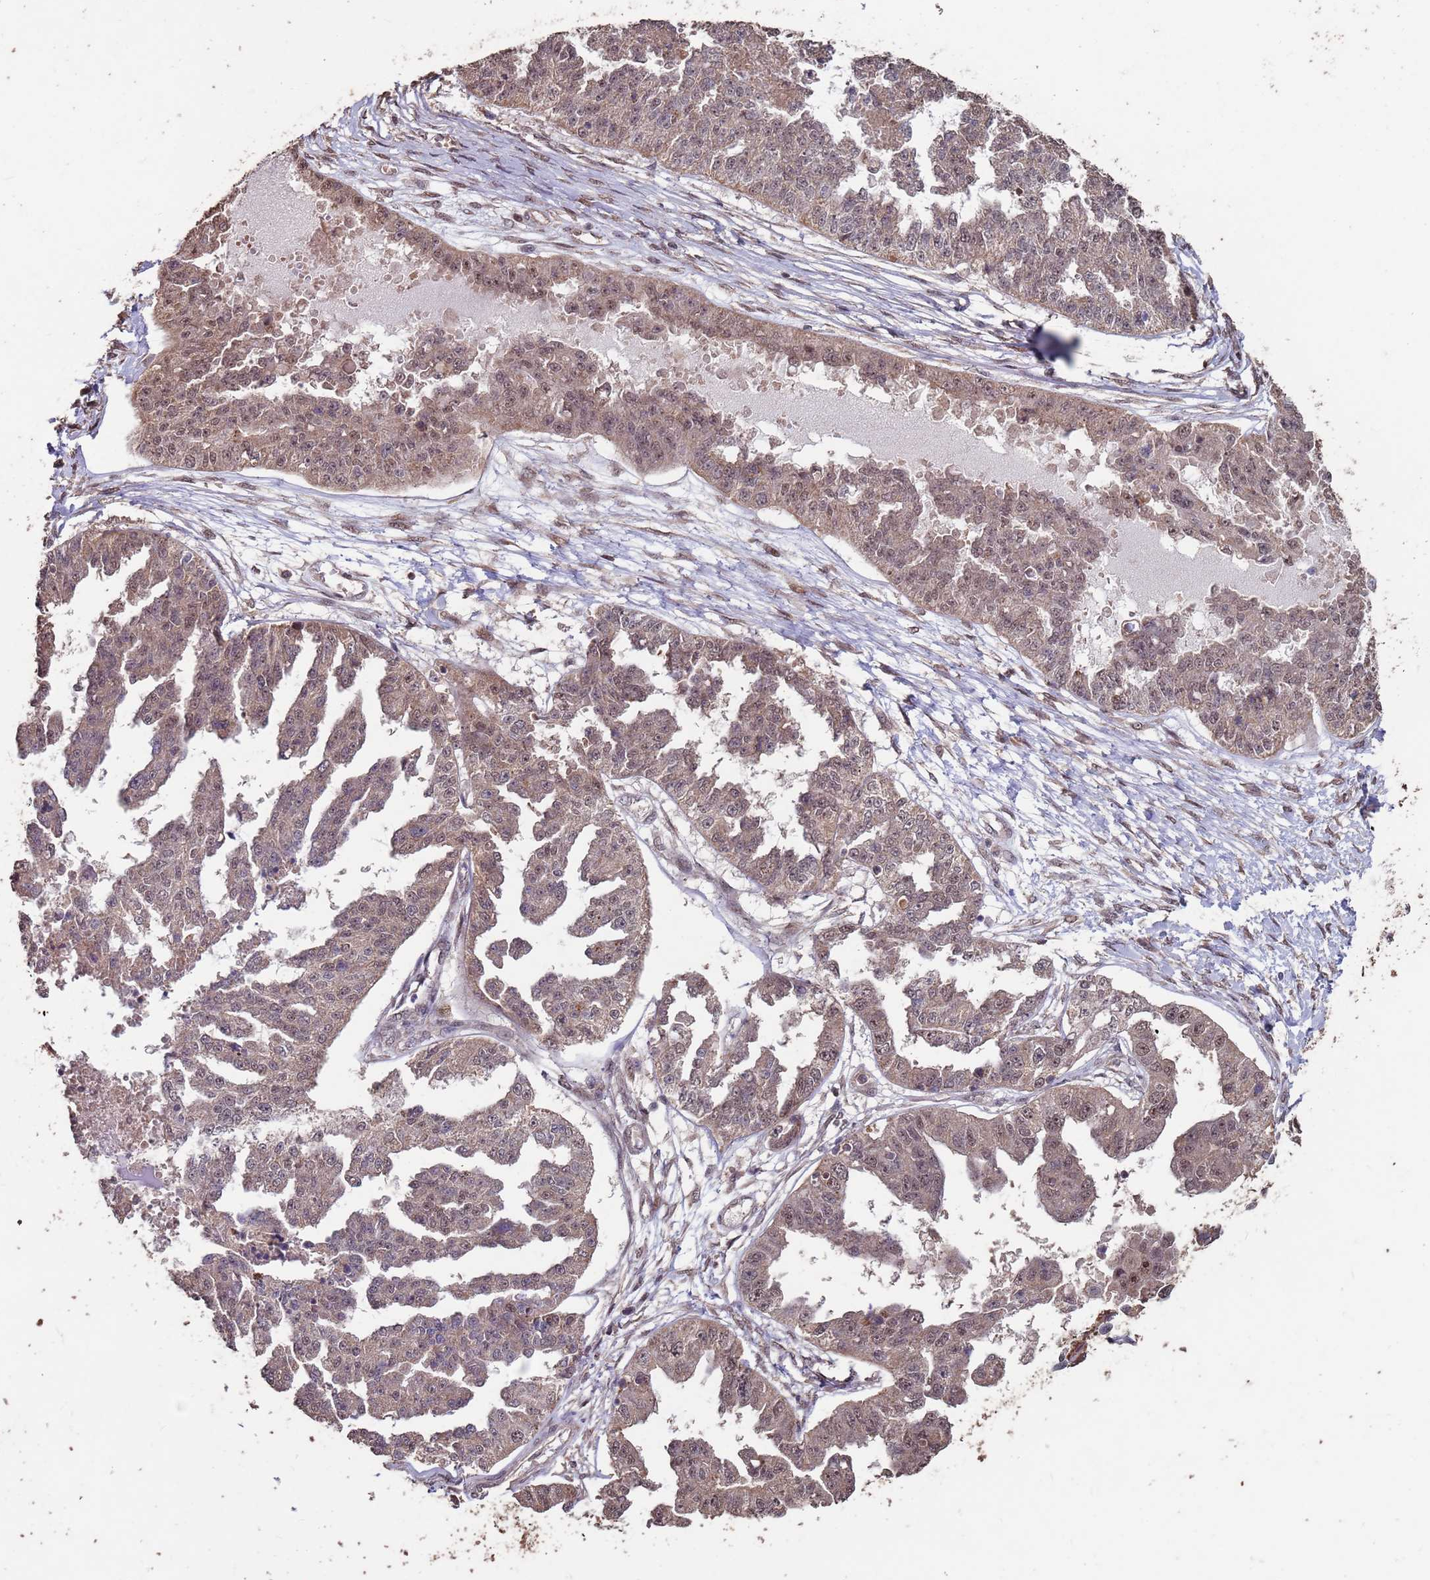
{"staining": {"intensity": "weak", "quantity": "25%-75%", "location": "cytoplasmic/membranous,nuclear"}, "tissue": "ovarian cancer", "cell_type": "Tumor cells", "image_type": "cancer", "snomed": [{"axis": "morphology", "description": "Cystadenocarcinoma, serous, NOS"}, {"axis": "topography", "description": "Ovary"}], "caption": "High-magnification brightfield microscopy of ovarian serous cystadenocarcinoma stained with DAB (brown) and counterstained with hematoxylin (blue). tumor cells exhibit weak cytoplasmic/membranous and nuclear expression is present in about25%-75% of cells. Ihc stains the protein of interest in brown and the nuclei are stained blue.", "gene": "PRR7", "patient": {"sex": "female", "age": 58}}